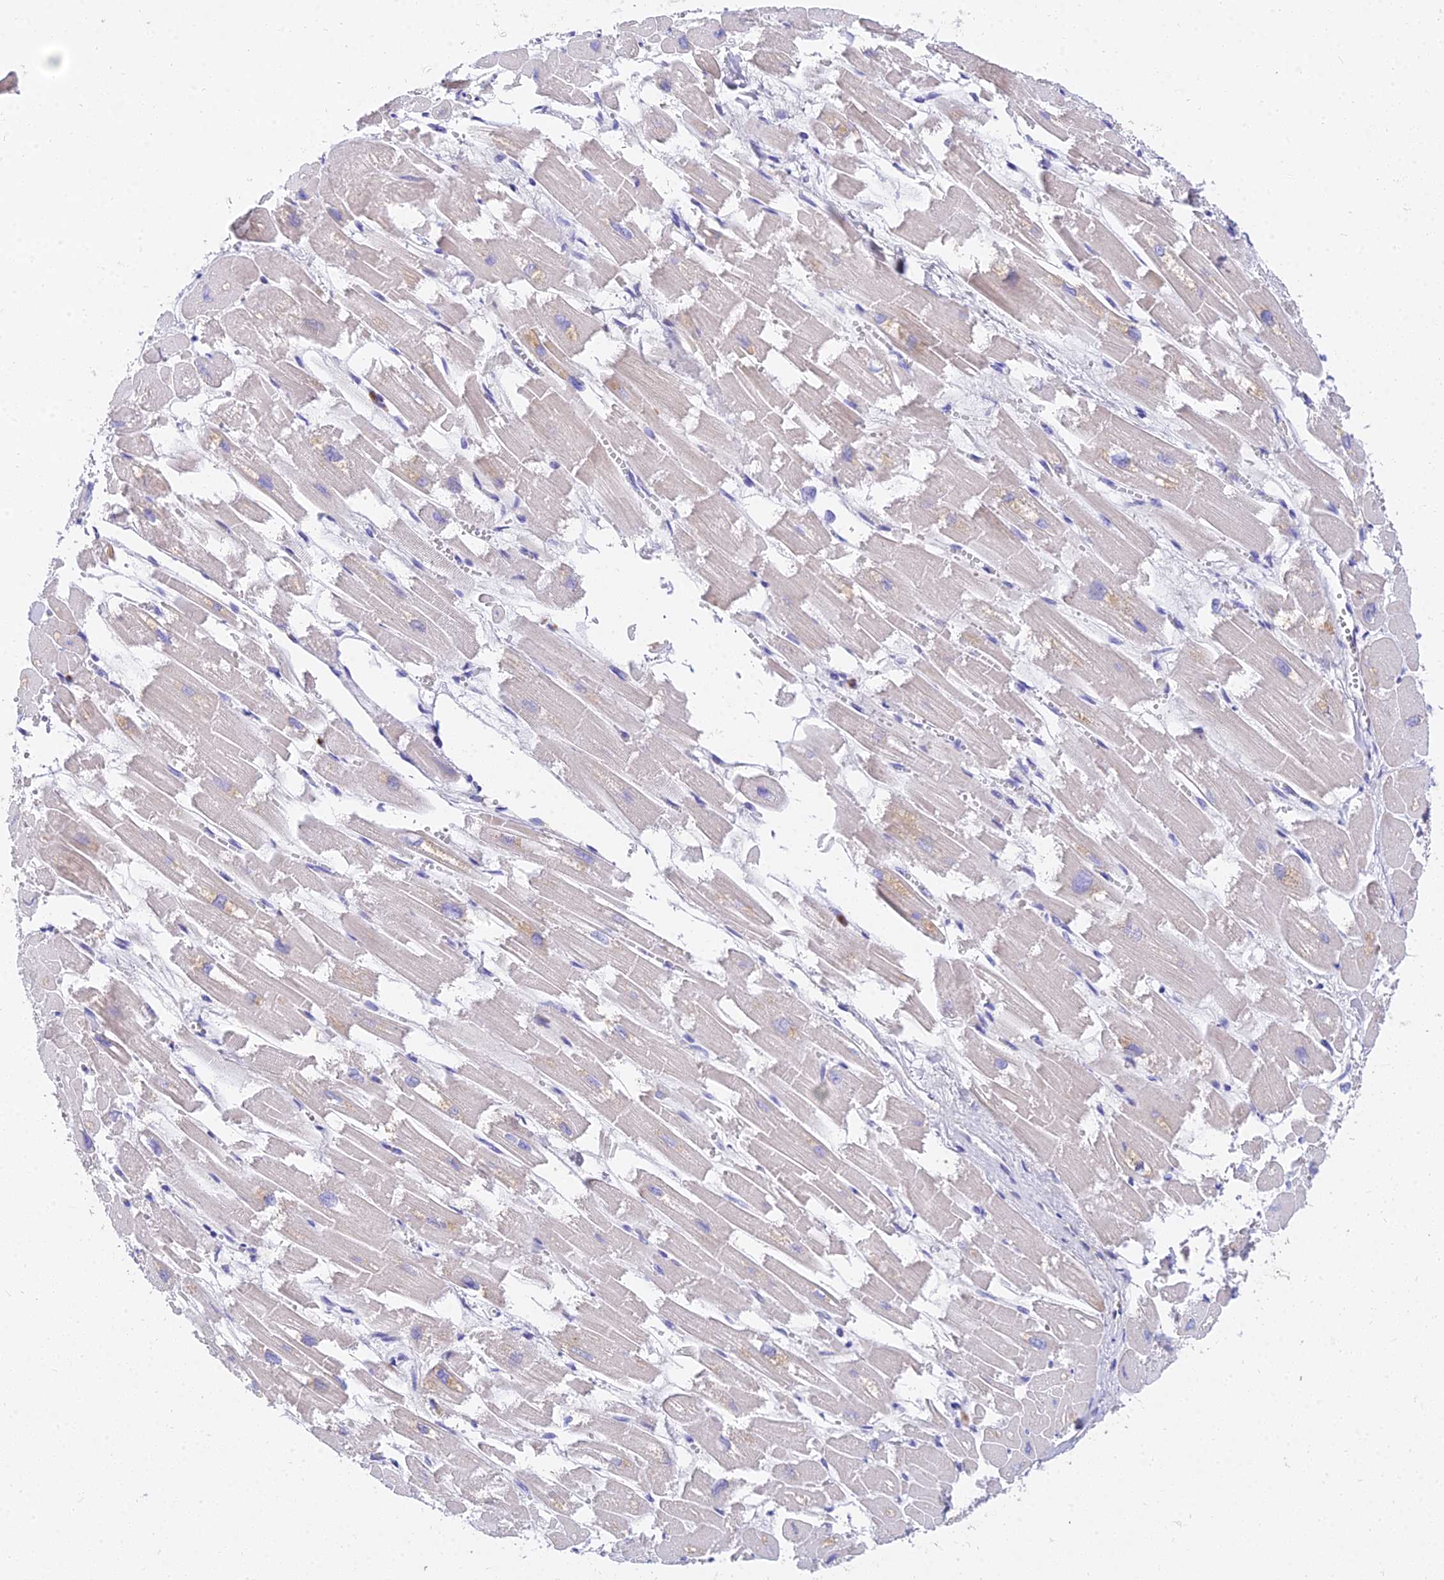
{"staining": {"intensity": "moderate", "quantity": "<25%", "location": "cytoplasmic/membranous"}, "tissue": "heart muscle", "cell_type": "Cardiomyocytes", "image_type": "normal", "snomed": [{"axis": "morphology", "description": "Normal tissue, NOS"}, {"axis": "topography", "description": "Heart"}], "caption": "High-power microscopy captured an immunohistochemistry (IHC) micrograph of benign heart muscle, revealing moderate cytoplasmic/membranous staining in approximately <25% of cardiomyocytes.", "gene": "VWC2L", "patient": {"sex": "male", "age": 54}}